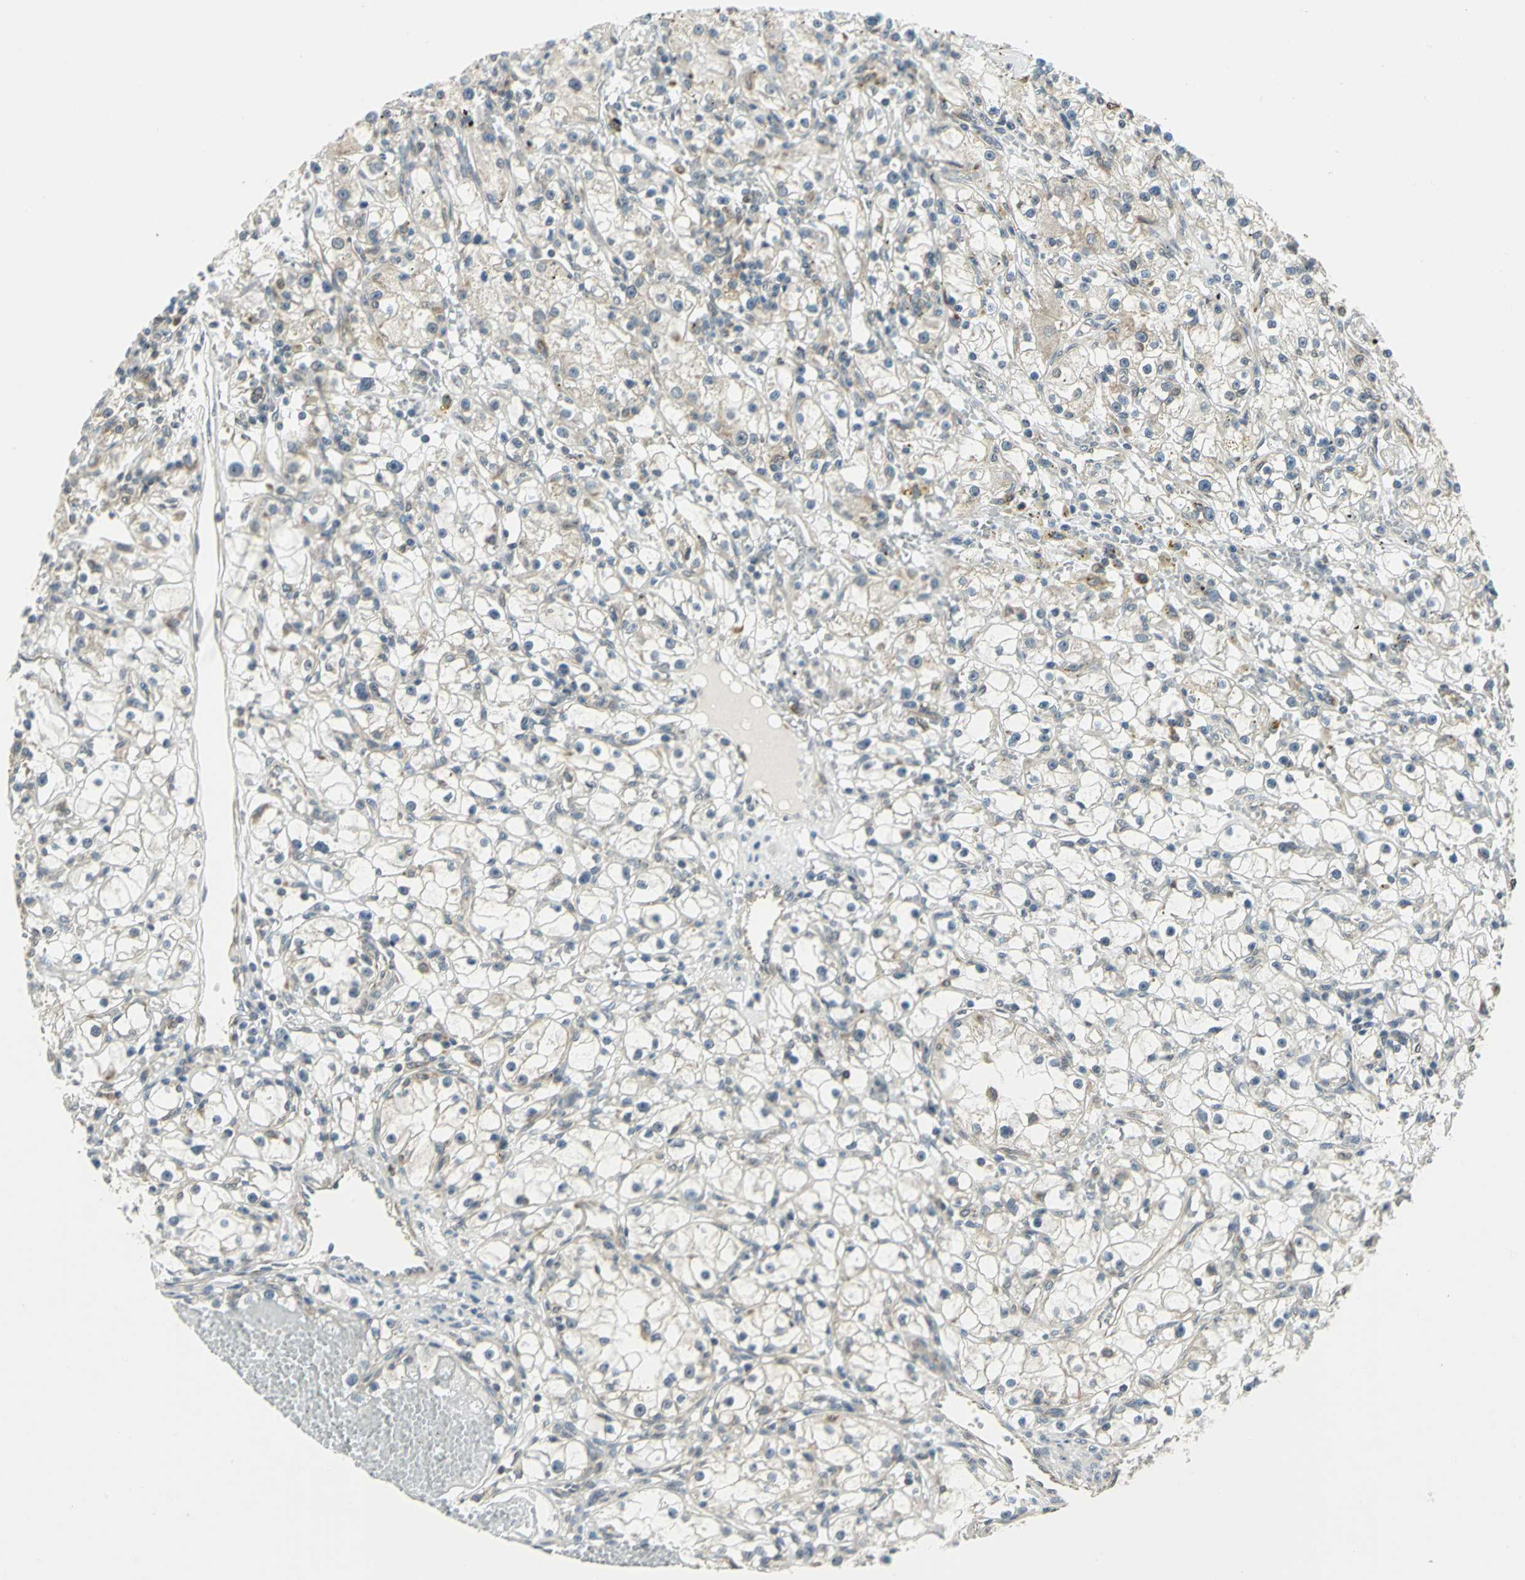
{"staining": {"intensity": "weak", "quantity": "<25%", "location": "cytoplasmic/membranous"}, "tissue": "renal cancer", "cell_type": "Tumor cells", "image_type": "cancer", "snomed": [{"axis": "morphology", "description": "Adenocarcinoma, NOS"}, {"axis": "topography", "description": "Kidney"}], "caption": "IHC of human renal cancer shows no expression in tumor cells. Nuclei are stained in blue.", "gene": "PLAGL2", "patient": {"sex": "male", "age": 56}}